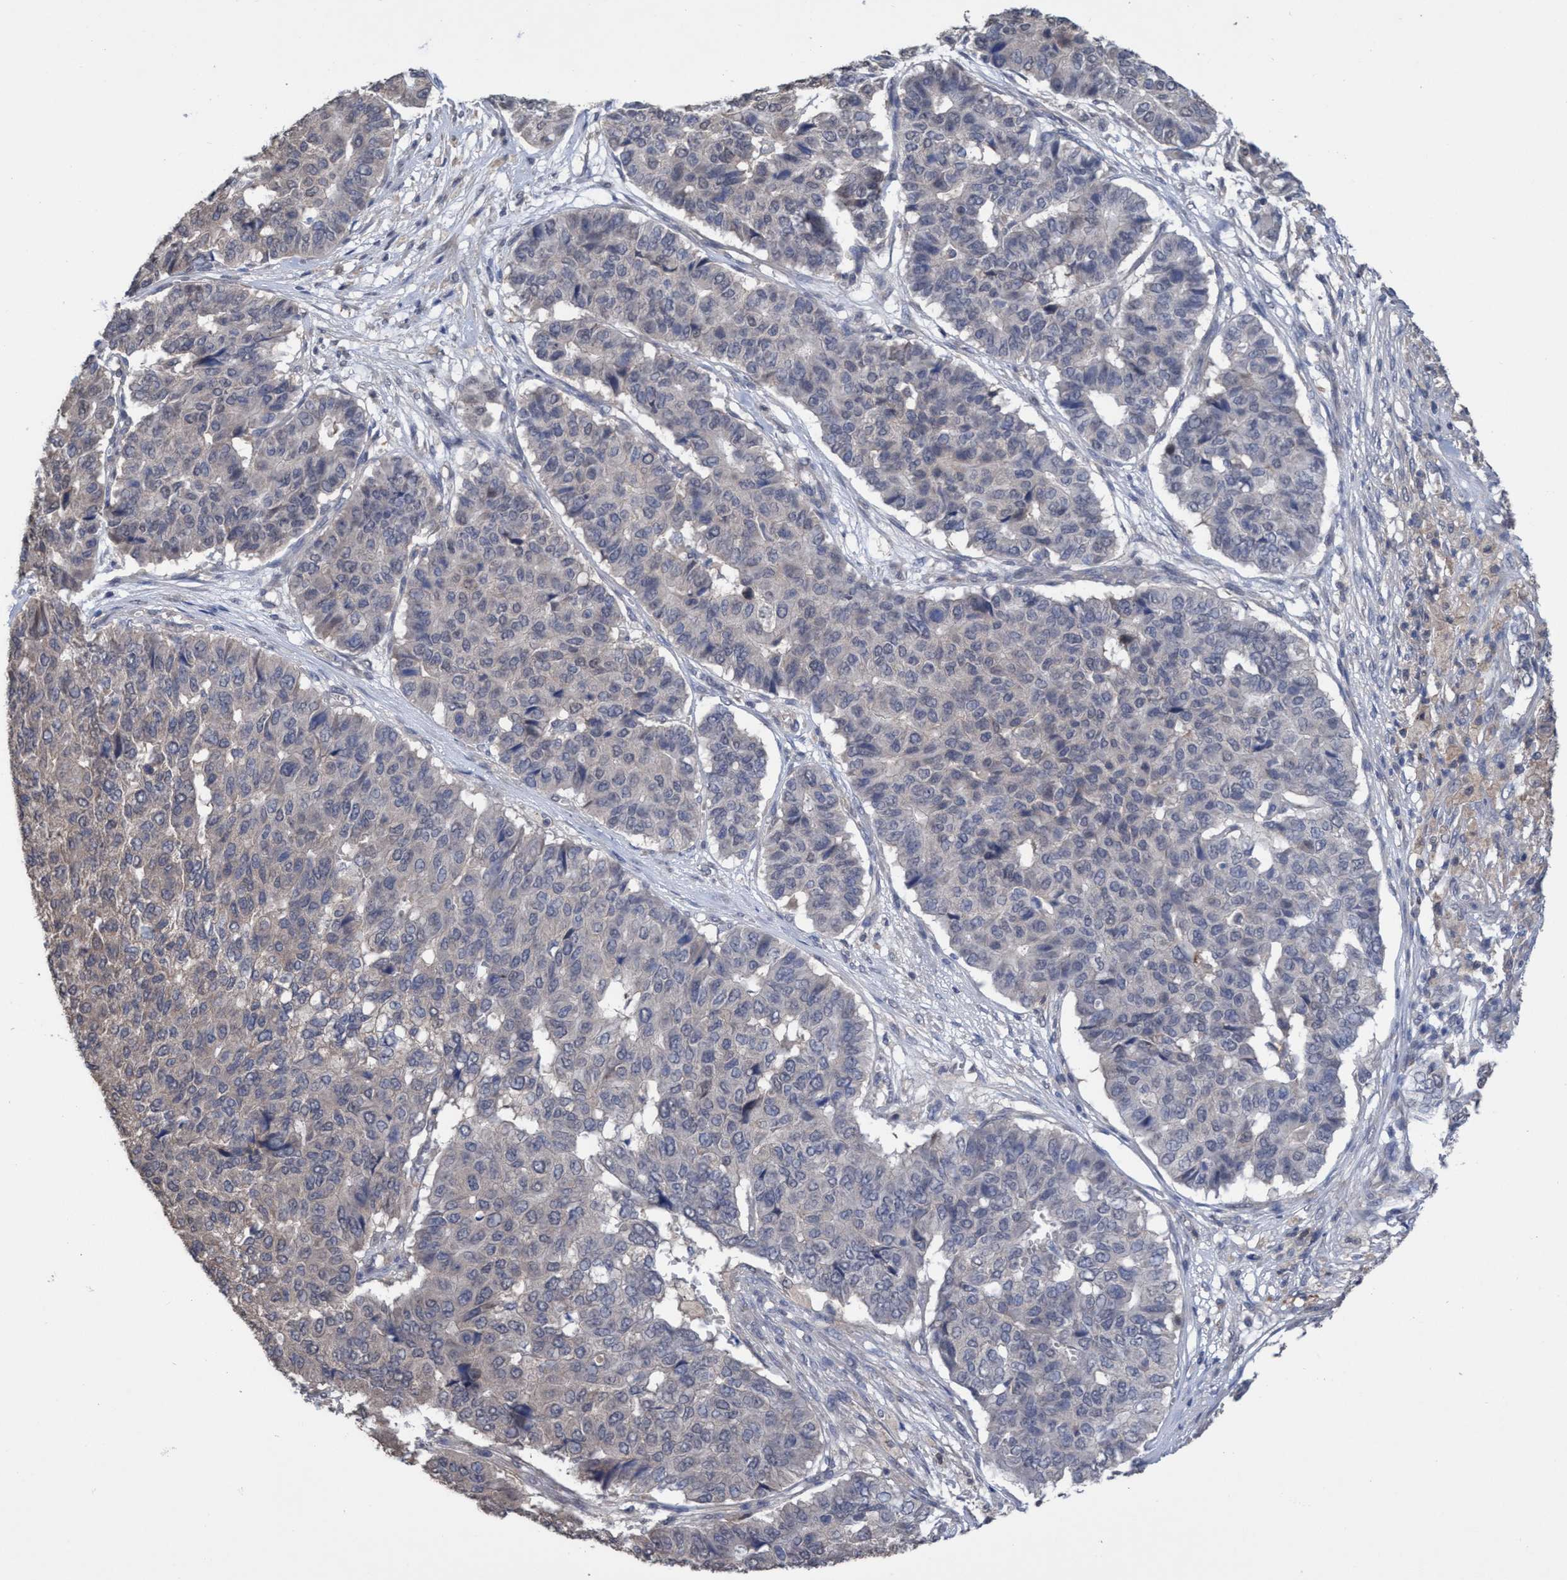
{"staining": {"intensity": "negative", "quantity": "none", "location": "none"}, "tissue": "pancreatic cancer", "cell_type": "Tumor cells", "image_type": "cancer", "snomed": [{"axis": "morphology", "description": "Adenocarcinoma, NOS"}, {"axis": "topography", "description": "Pancreas"}], "caption": "Micrograph shows no protein expression in tumor cells of pancreatic cancer (adenocarcinoma) tissue.", "gene": "GLOD4", "patient": {"sex": "male", "age": 50}}